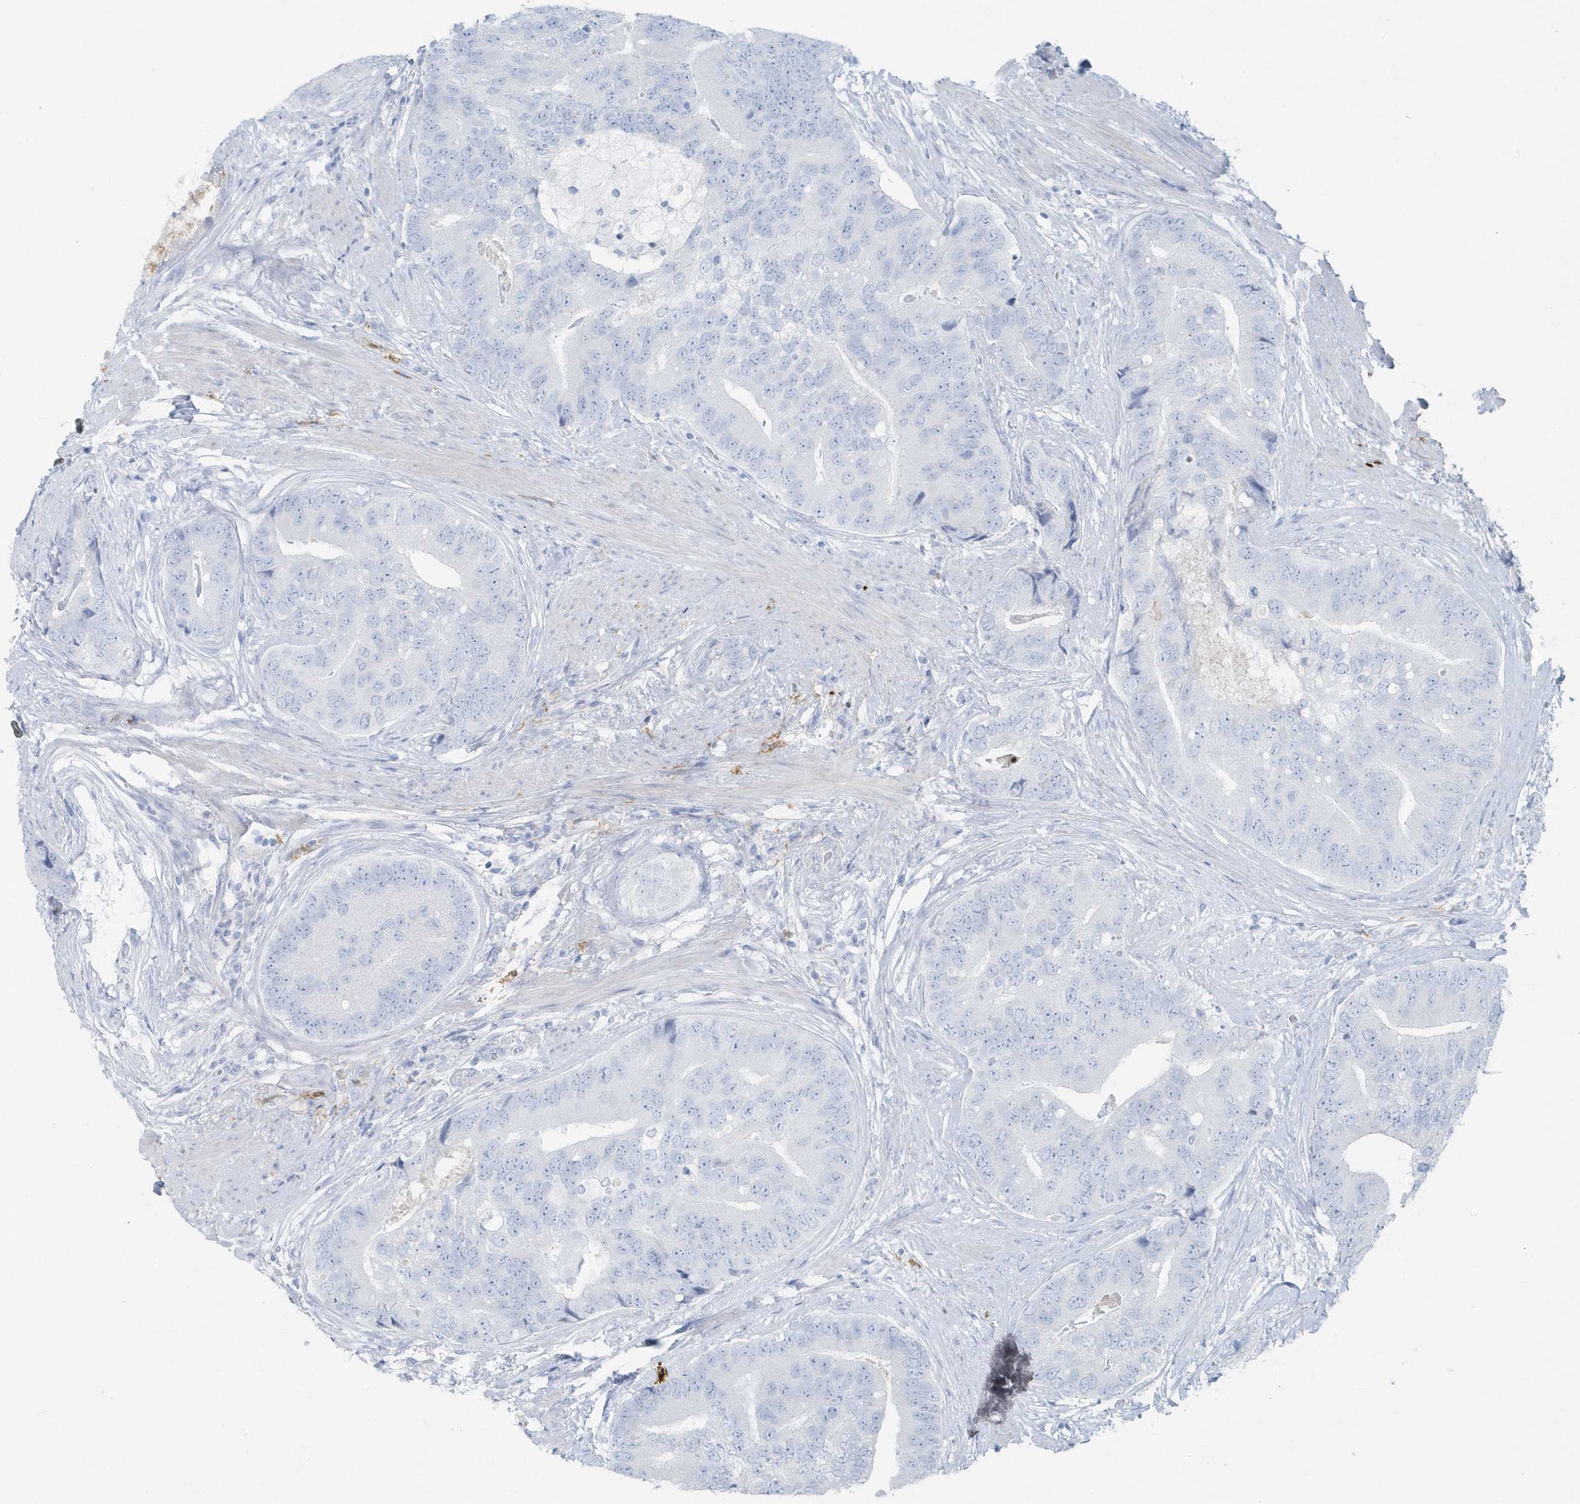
{"staining": {"intensity": "negative", "quantity": "none", "location": "none"}, "tissue": "prostate cancer", "cell_type": "Tumor cells", "image_type": "cancer", "snomed": [{"axis": "morphology", "description": "Adenocarcinoma, High grade"}, {"axis": "topography", "description": "Prostate"}], "caption": "There is no significant staining in tumor cells of prostate cancer.", "gene": "FAM98A", "patient": {"sex": "male", "age": 70}}